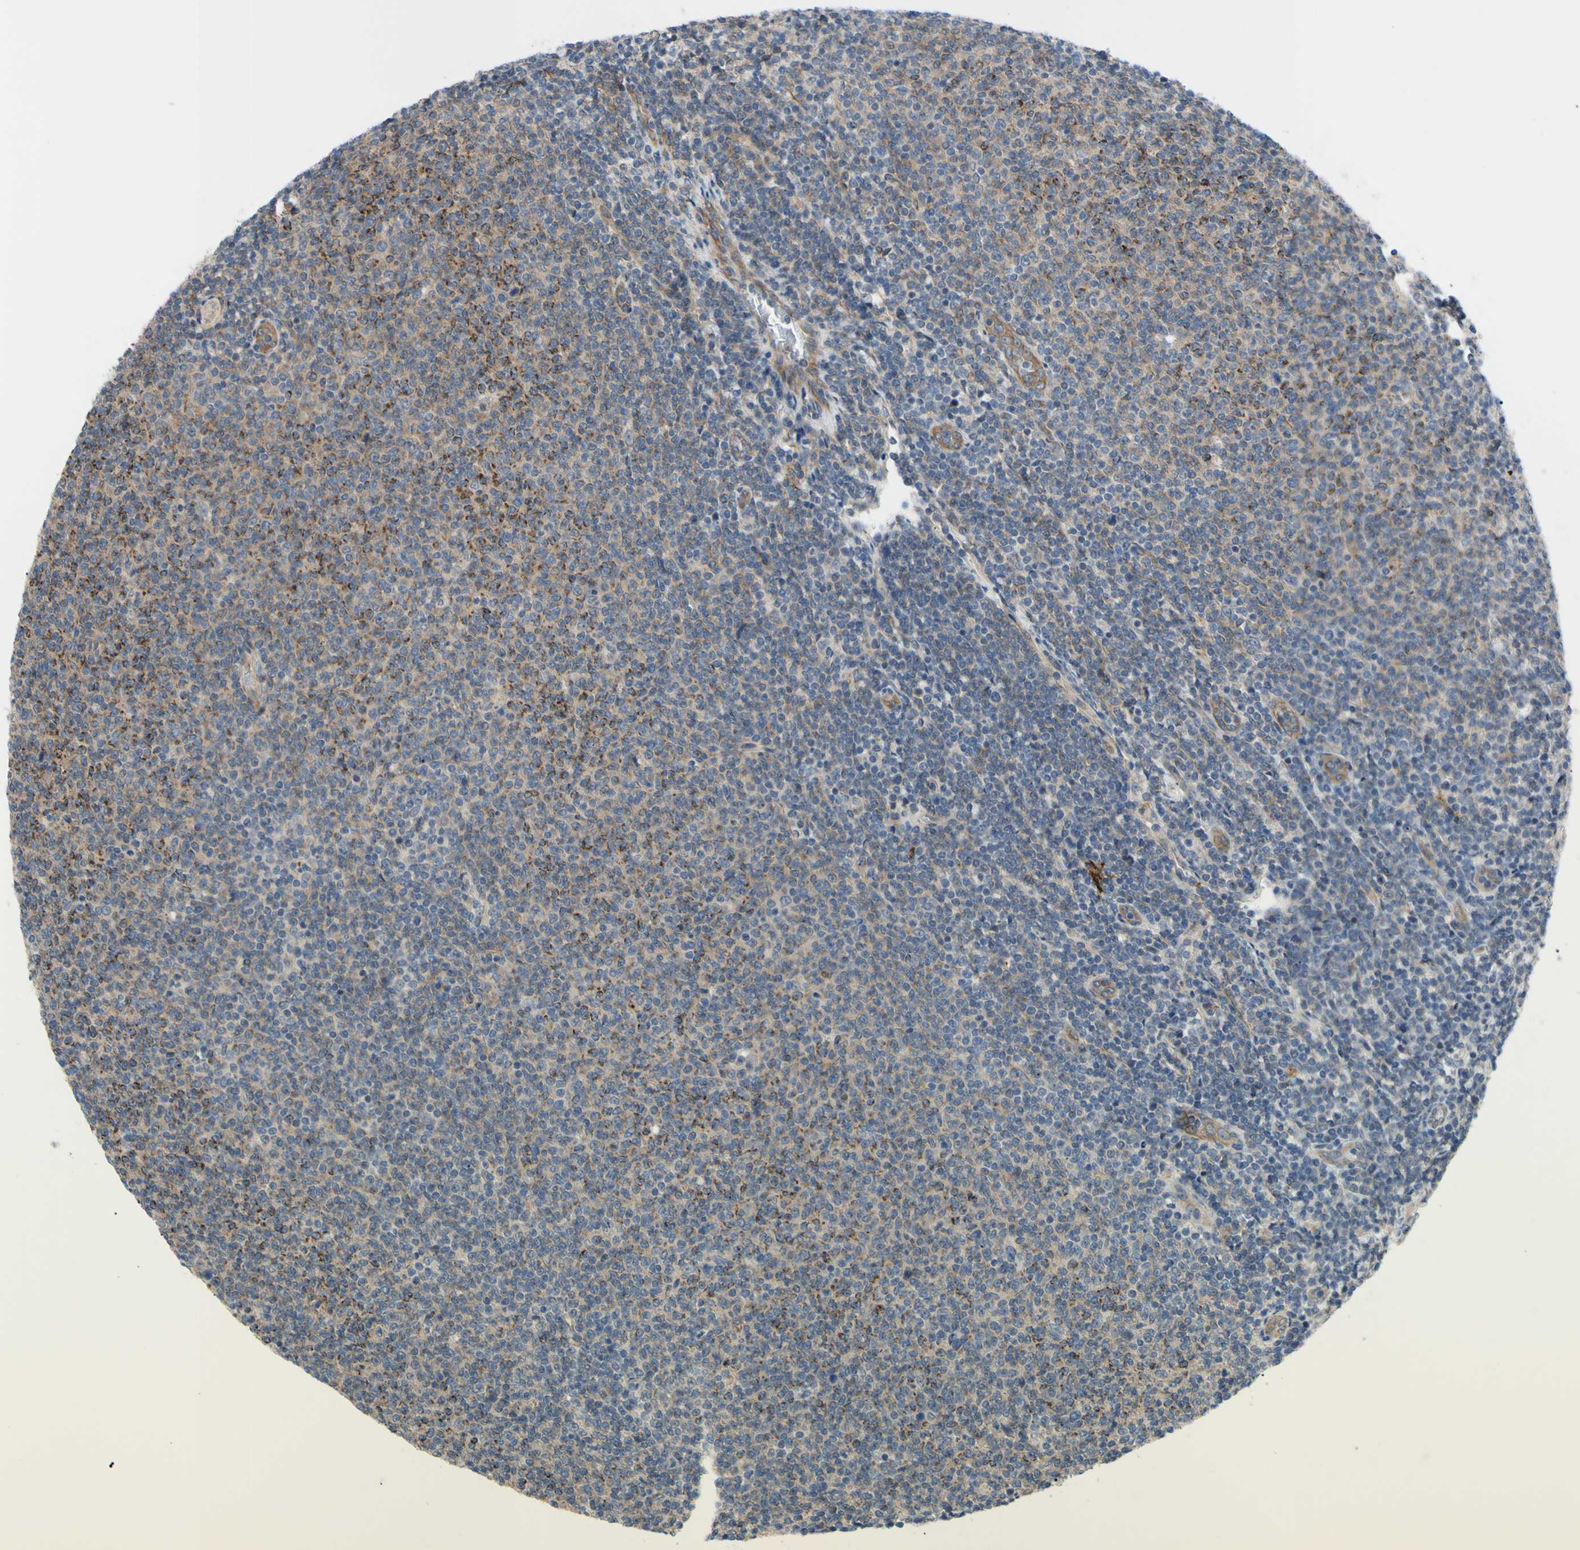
{"staining": {"intensity": "weak", "quantity": "25%-75%", "location": "cytoplasmic/membranous"}, "tissue": "lymphoma", "cell_type": "Tumor cells", "image_type": "cancer", "snomed": [{"axis": "morphology", "description": "Malignant lymphoma, non-Hodgkin's type, Low grade"}, {"axis": "topography", "description": "Lymph node"}], "caption": "Low-grade malignant lymphoma, non-Hodgkin's type stained for a protein (brown) reveals weak cytoplasmic/membranous positive staining in about 25%-75% of tumor cells.", "gene": "SVIL", "patient": {"sex": "male", "age": 66}}